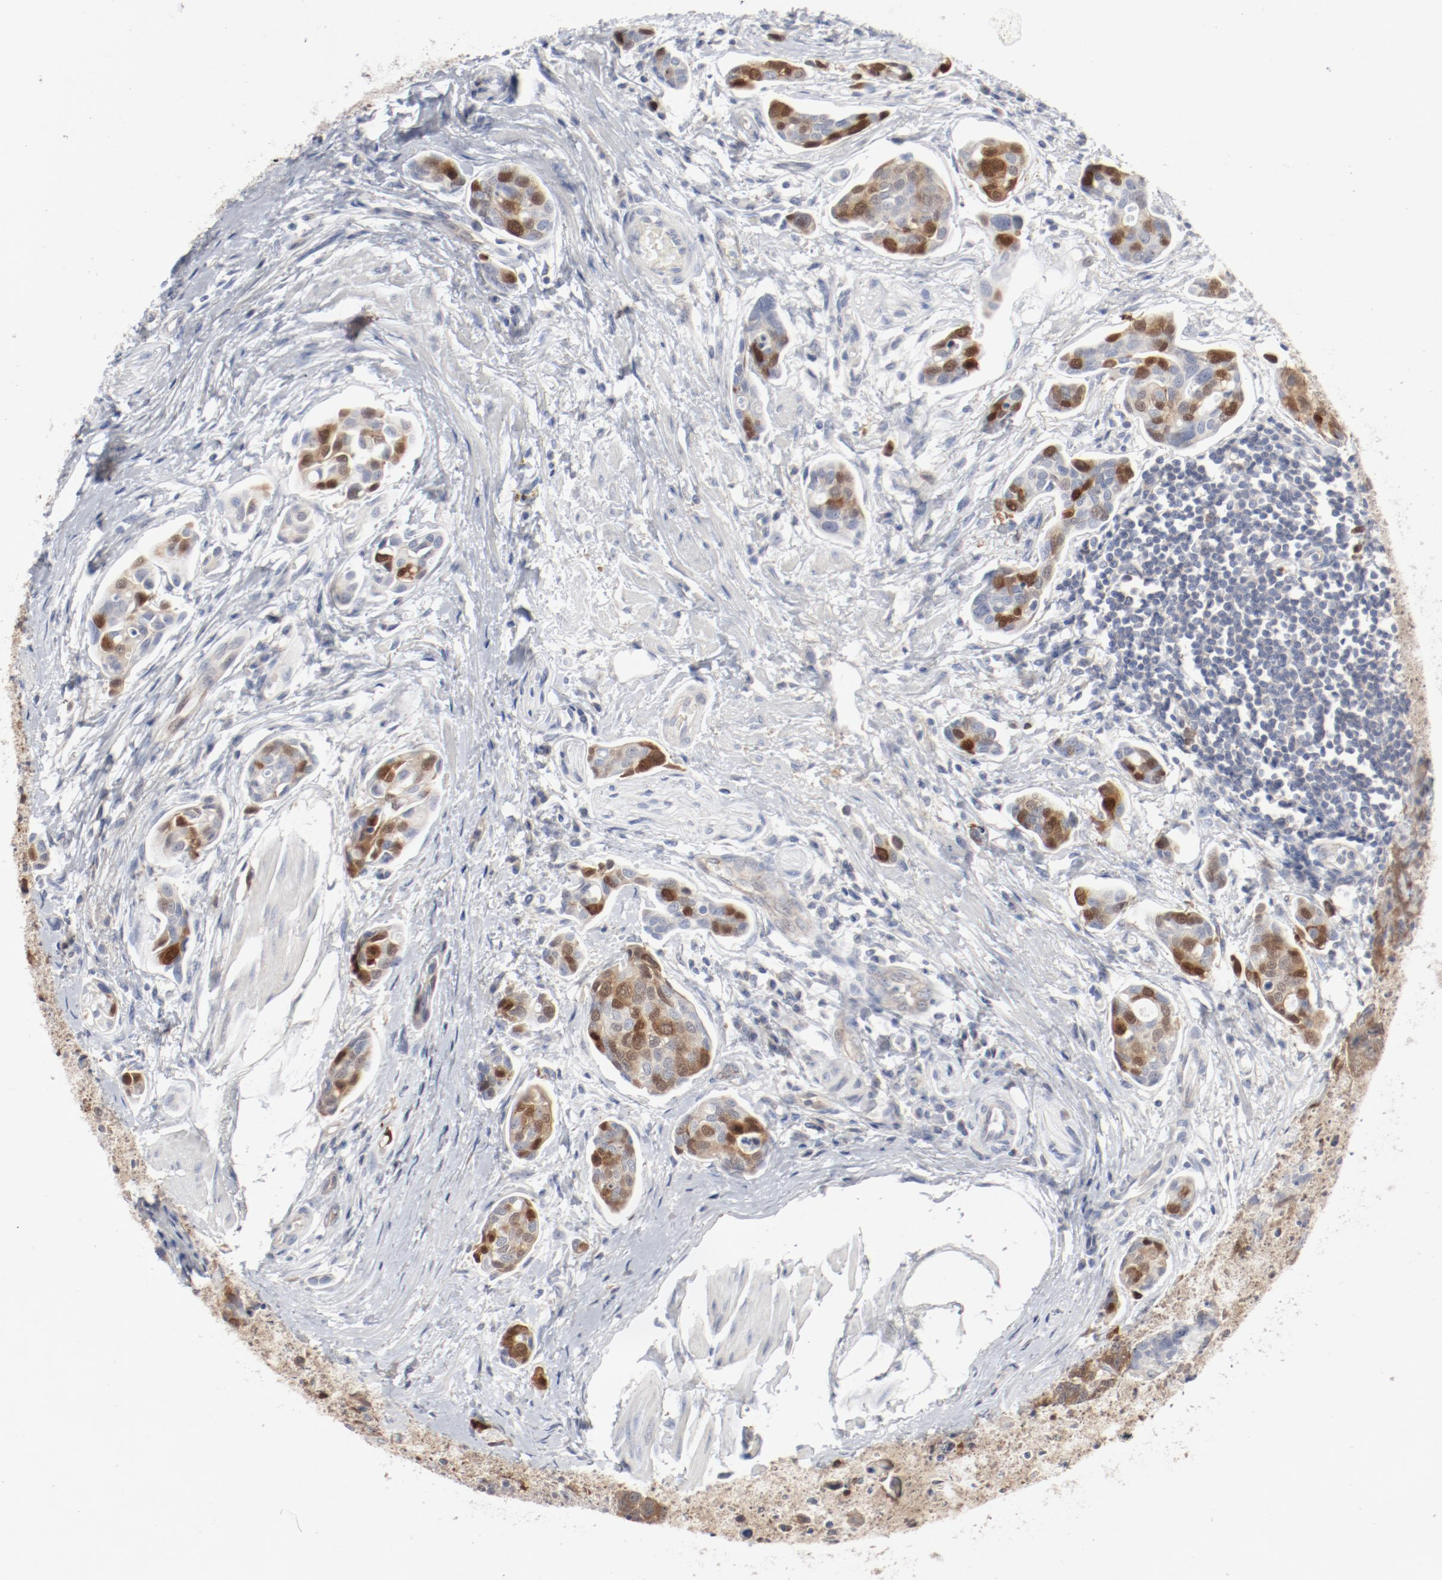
{"staining": {"intensity": "moderate", "quantity": "25%-75%", "location": "nuclear"}, "tissue": "urothelial cancer", "cell_type": "Tumor cells", "image_type": "cancer", "snomed": [{"axis": "morphology", "description": "Urothelial carcinoma, High grade"}, {"axis": "topography", "description": "Urinary bladder"}], "caption": "Urothelial cancer stained for a protein (brown) exhibits moderate nuclear positive expression in about 25%-75% of tumor cells.", "gene": "CDK1", "patient": {"sex": "male", "age": 78}}